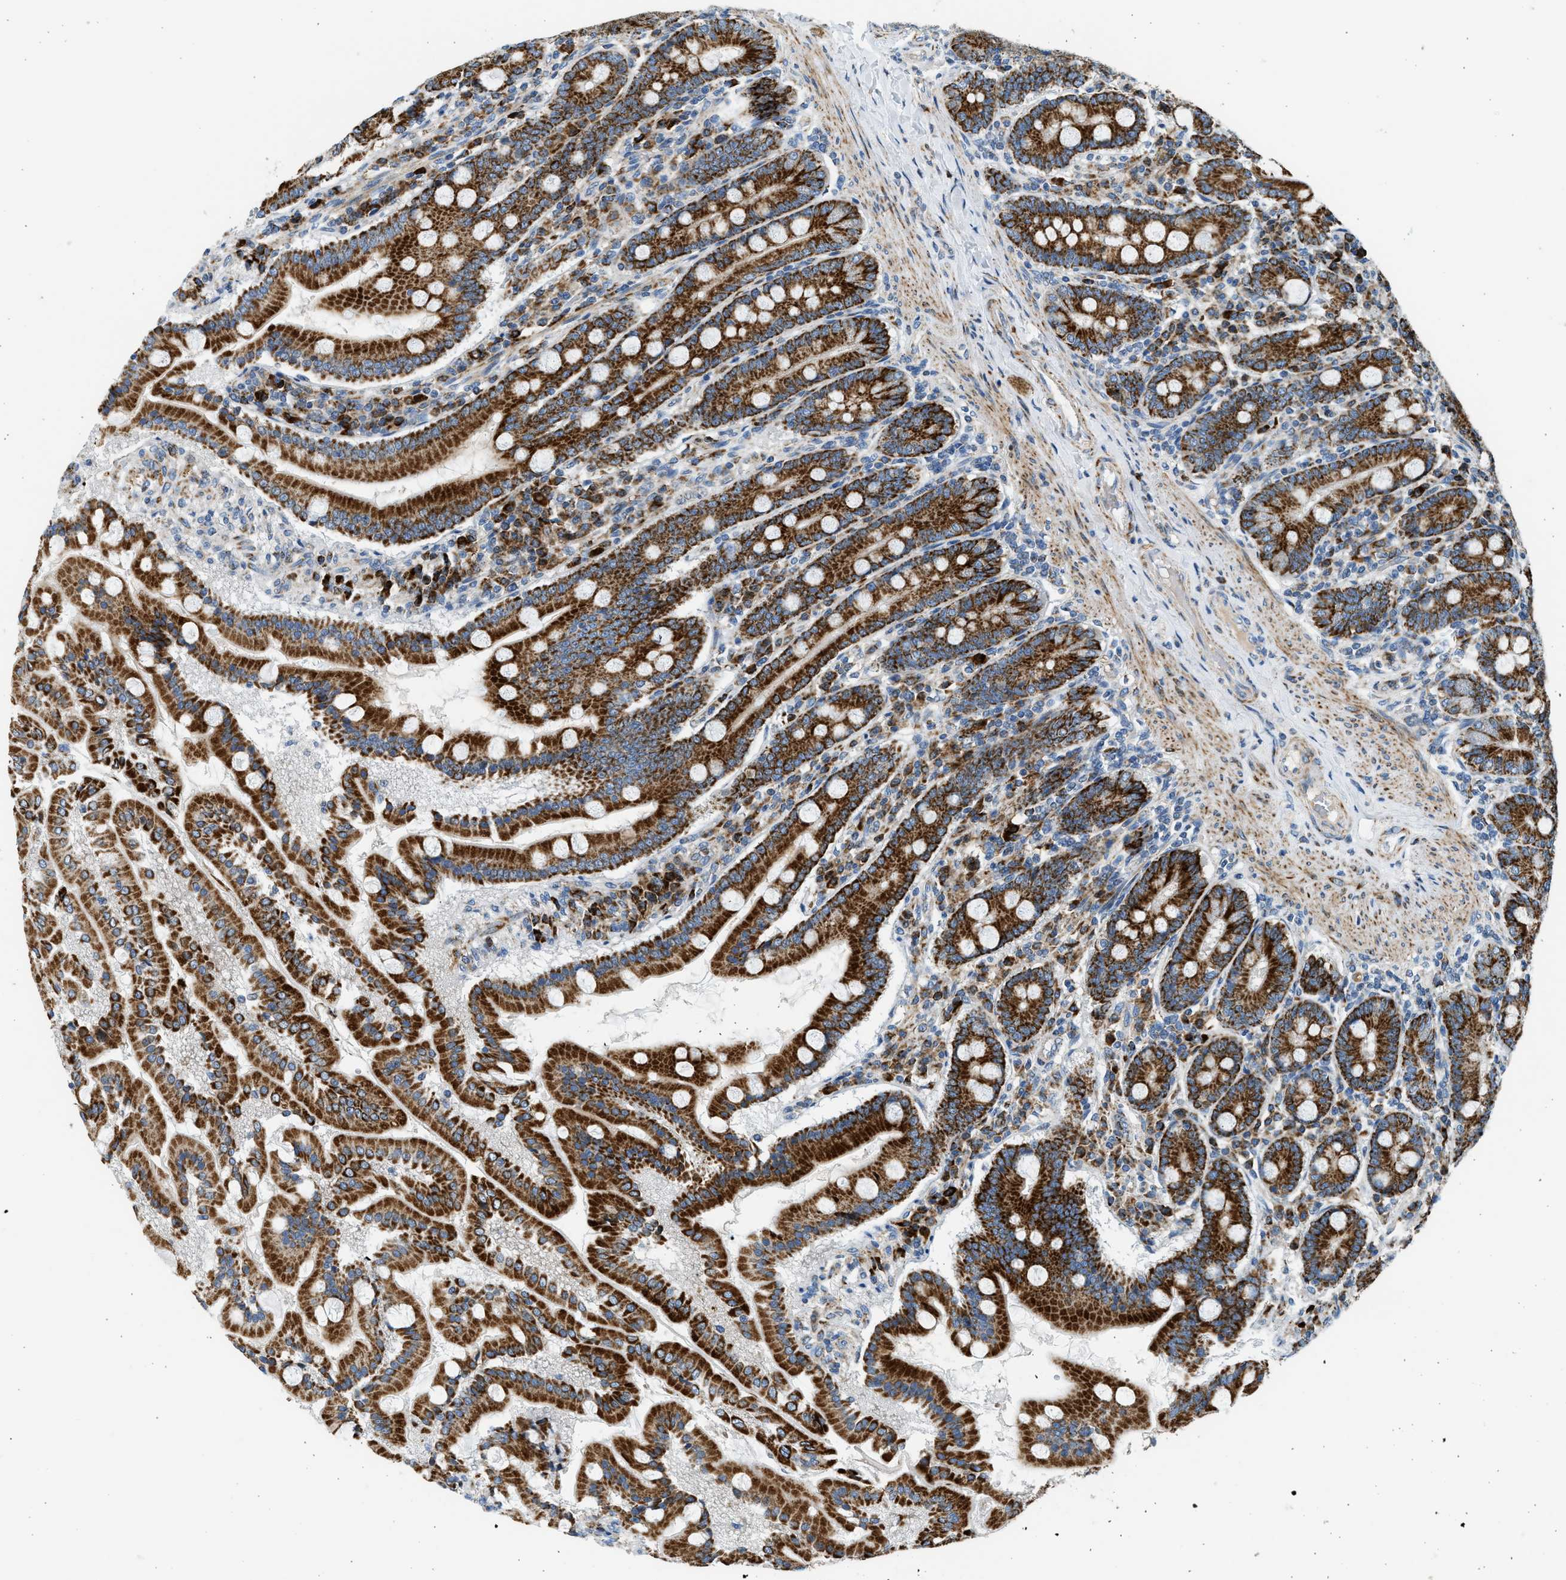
{"staining": {"intensity": "strong", "quantity": ">75%", "location": "cytoplasmic/membranous"}, "tissue": "duodenum", "cell_type": "Glandular cells", "image_type": "normal", "snomed": [{"axis": "morphology", "description": "Normal tissue, NOS"}, {"axis": "topography", "description": "Duodenum"}], "caption": "Immunohistochemistry (DAB) staining of benign human duodenum reveals strong cytoplasmic/membranous protein expression in about >75% of glandular cells. The protein of interest is shown in brown color, while the nuclei are stained blue.", "gene": "KCNMB3", "patient": {"sex": "male", "age": 50}}